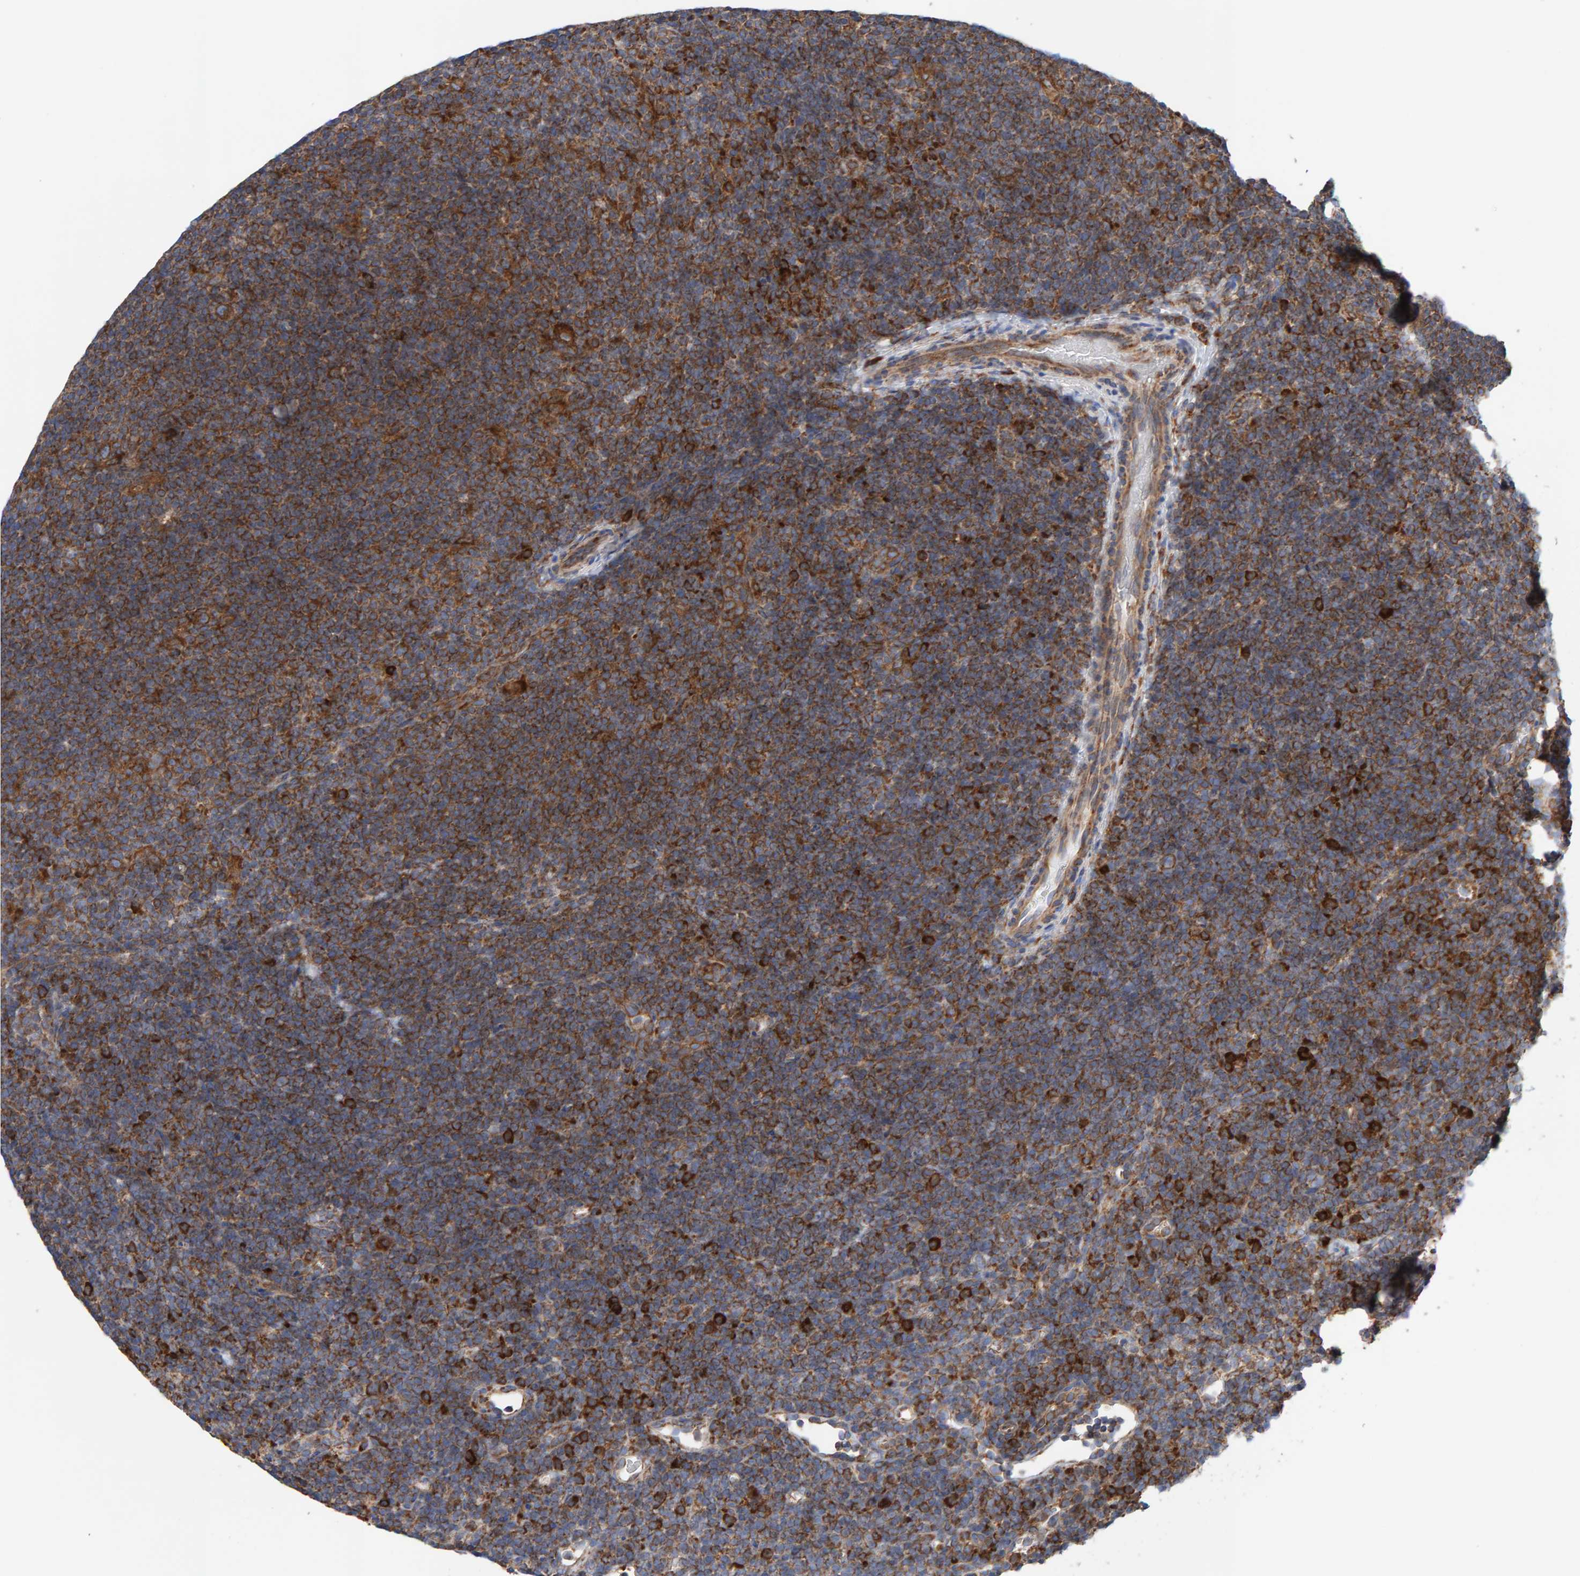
{"staining": {"intensity": "moderate", "quantity": ">75%", "location": "cytoplasmic/membranous"}, "tissue": "lymphoma", "cell_type": "Tumor cells", "image_type": "cancer", "snomed": [{"axis": "morphology", "description": "Hodgkin's disease, NOS"}, {"axis": "topography", "description": "Lymph node"}], "caption": "Immunohistochemical staining of Hodgkin's disease displays moderate cytoplasmic/membranous protein expression in about >75% of tumor cells.", "gene": "CDK5RAP3", "patient": {"sex": "female", "age": 57}}